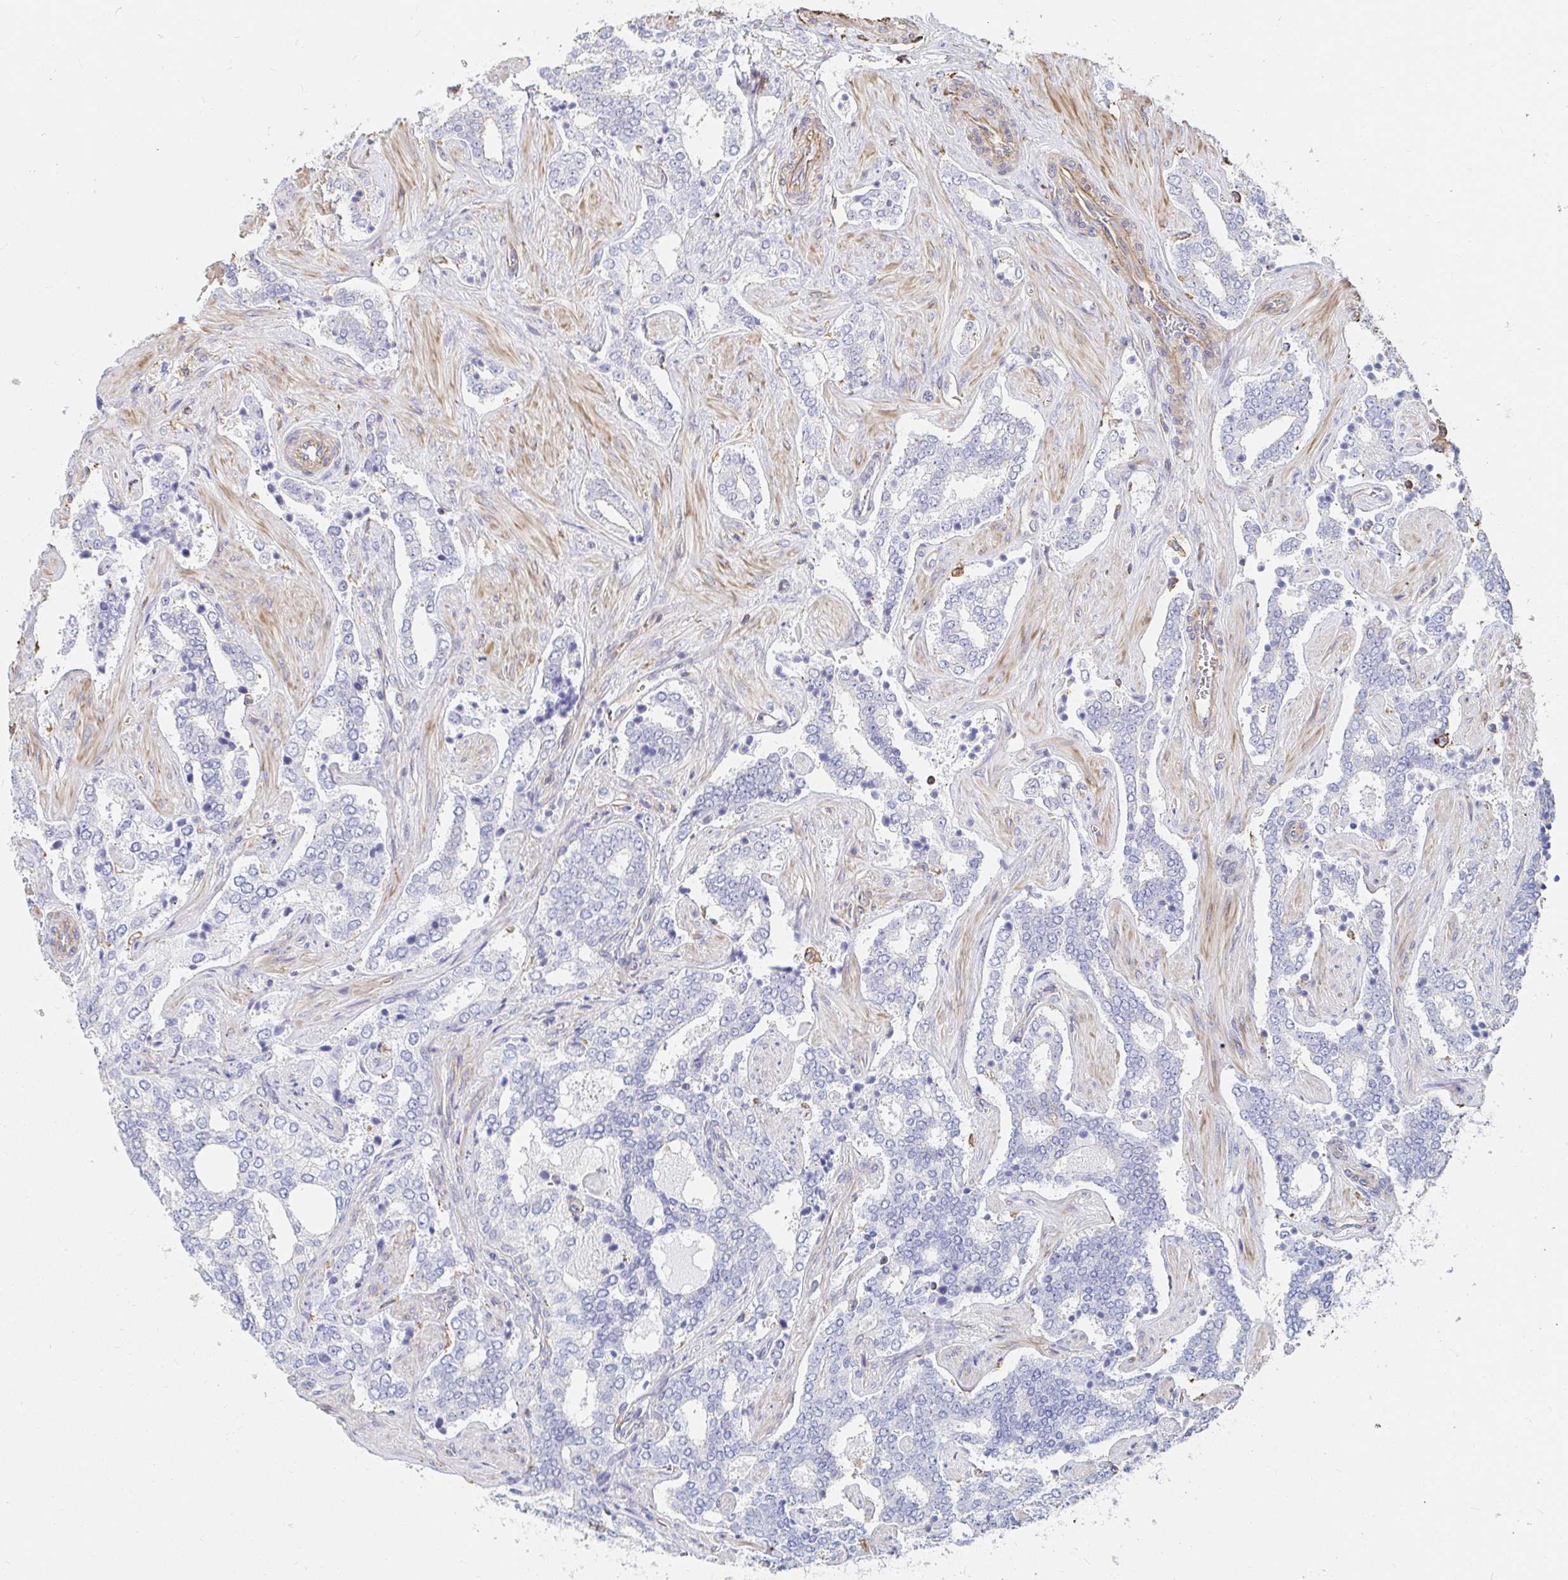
{"staining": {"intensity": "negative", "quantity": "none", "location": "none"}, "tissue": "prostate cancer", "cell_type": "Tumor cells", "image_type": "cancer", "snomed": [{"axis": "morphology", "description": "Adenocarcinoma, High grade"}, {"axis": "topography", "description": "Prostate"}], "caption": "This is an IHC photomicrograph of human prostate high-grade adenocarcinoma. There is no expression in tumor cells.", "gene": "PTPN14", "patient": {"sex": "male", "age": 60}}